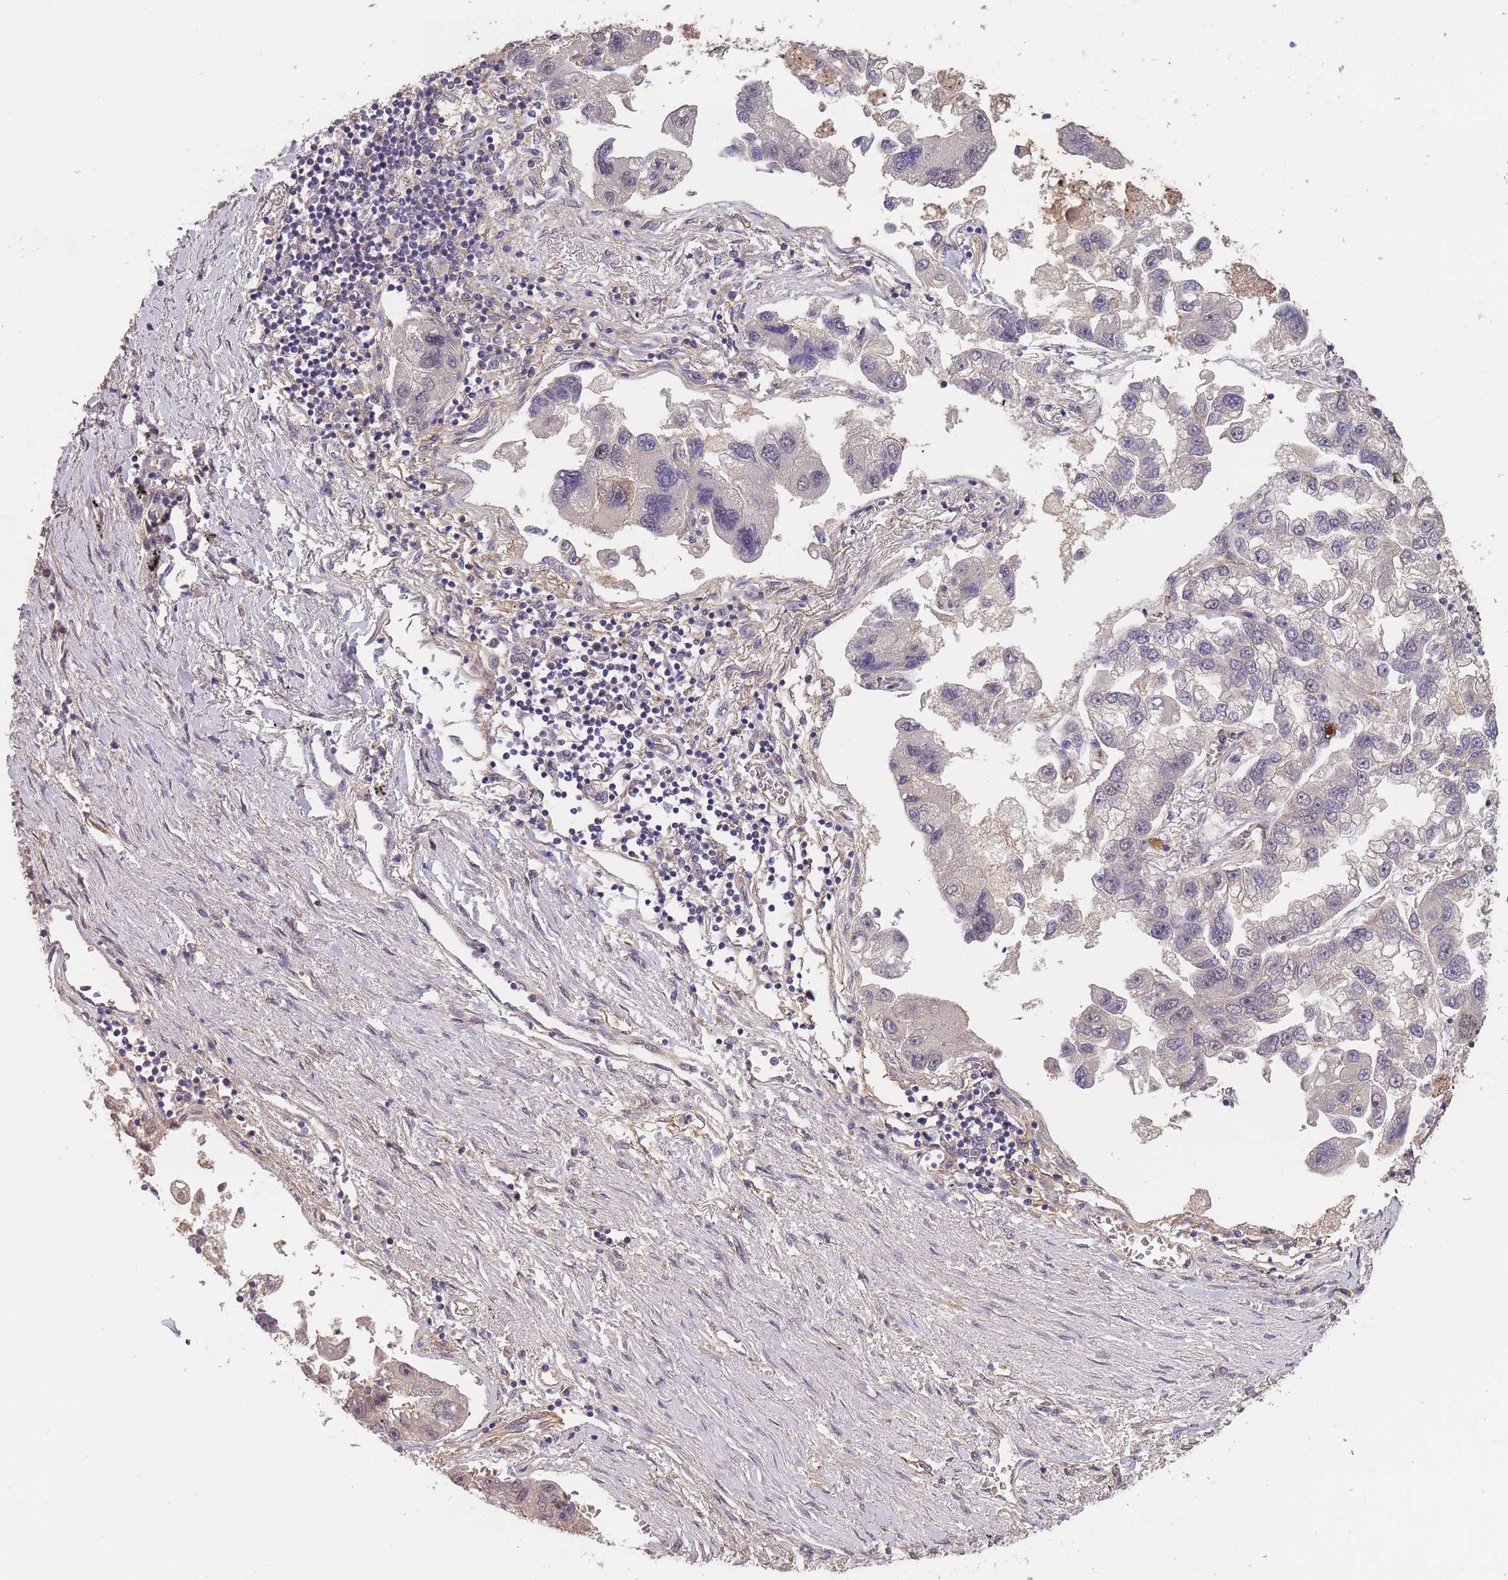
{"staining": {"intensity": "negative", "quantity": "none", "location": "none"}, "tissue": "lung cancer", "cell_type": "Tumor cells", "image_type": "cancer", "snomed": [{"axis": "morphology", "description": "Adenocarcinoma, NOS"}, {"axis": "topography", "description": "Lung"}], "caption": "Immunohistochemistry of adenocarcinoma (lung) exhibits no staining in tumor cells.", "gene": "KIAA1755", "patient": {"sex": "female", "age": 54}}